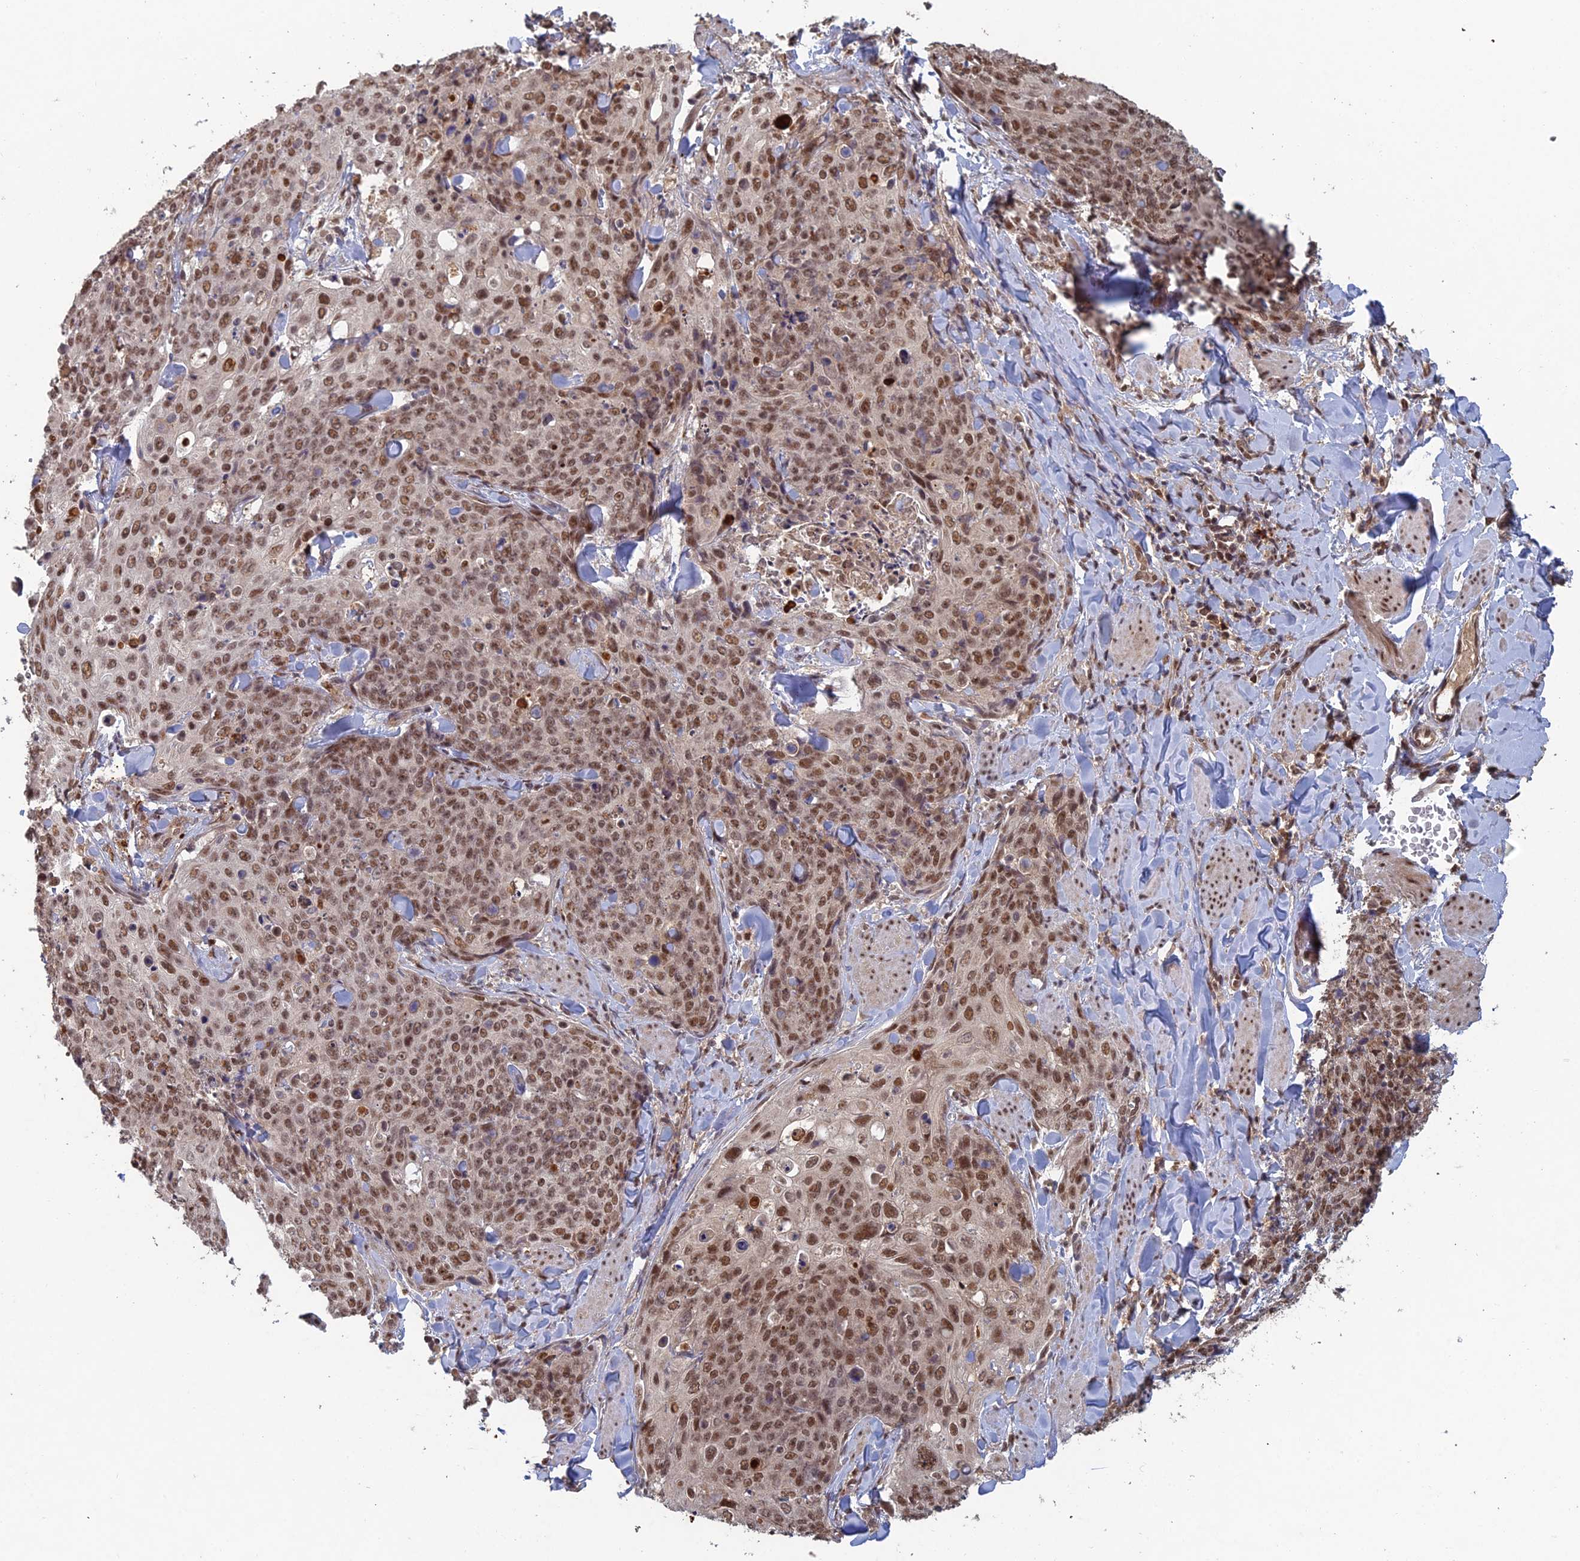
{"staining": {"intensity": "moderate", "quantity": ">75%", "location": "nuclear"}, "tissue": "skin cancer", "cell_type": "Tumor cells", "image_type": "cancer", "snomed": [{"axis": "morphology", "description": "Squamous cell carcinoma, NOS"}, {"axis": "topography", "description": "Skin"}, {"axis": "topography", "description": "Vulva"}], "caption": "Immunohistochemistry micrograph of skin cancer stained for a protein (brown), which shows medium levels of moderate nuclear positivity in about >75% of tumor cells.", "gene": "RANBP3", "patient": {"sex": "female", "age": 85}}